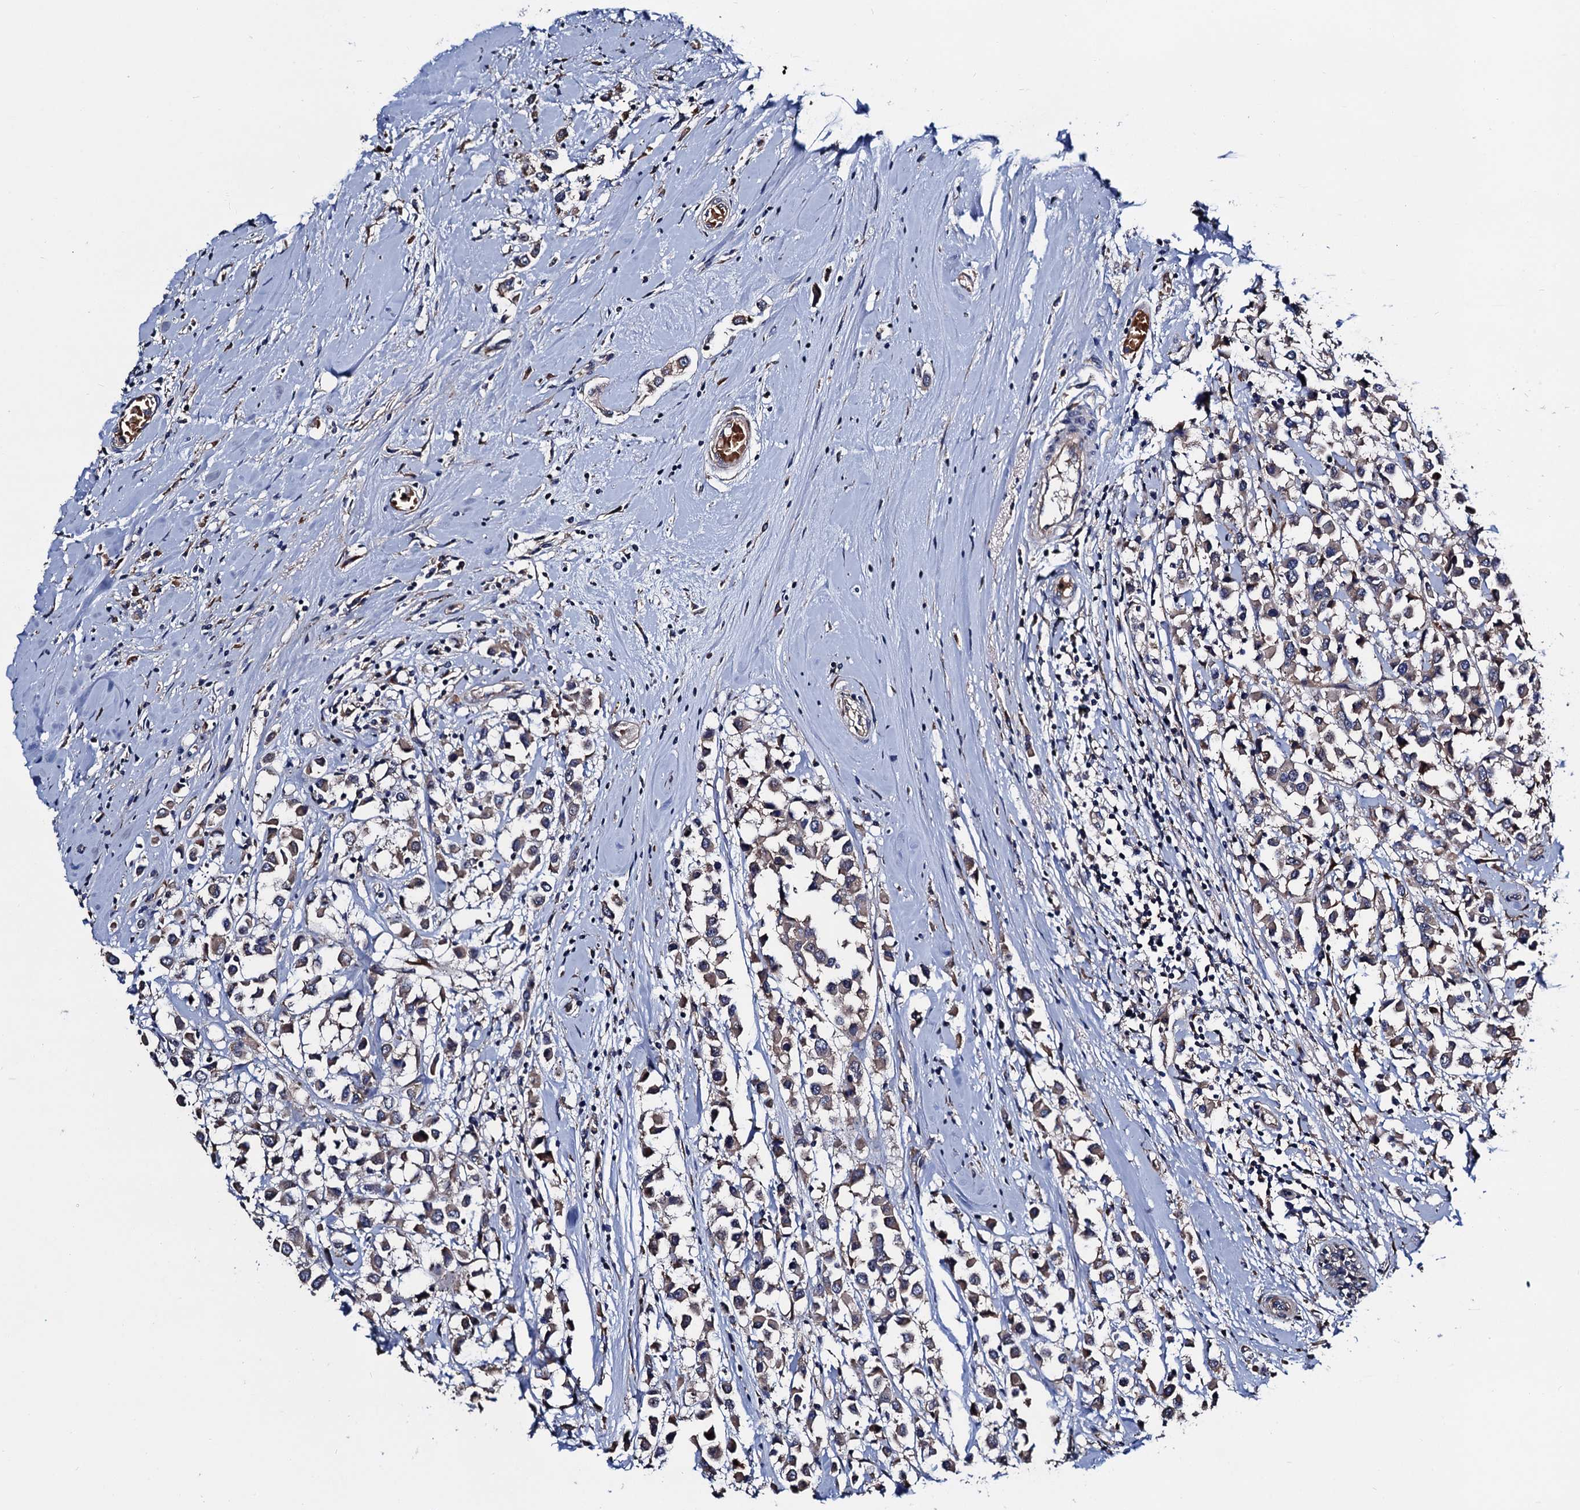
{"staining": {"intensity": "weak", "quantity": "25%-75%", "location": "cytoplasmic/membranous"}, "tissue": "breast cancer", "cell_type": "Tumor cells", "image_type": "cancer", "snomed": [{"axis": "morphology", "description": "Duct carcinoma"}, {"axis": "topography", "description": "Breast"}], "caption": "Protein staining shows weak cytoplasmic/membranous positivity in approximately 25%-75% of tumor cells in breast infiltrating ductal carcinoma.", "gene": "TRMT112", "patient": {"sex": "female", "age": 61}}